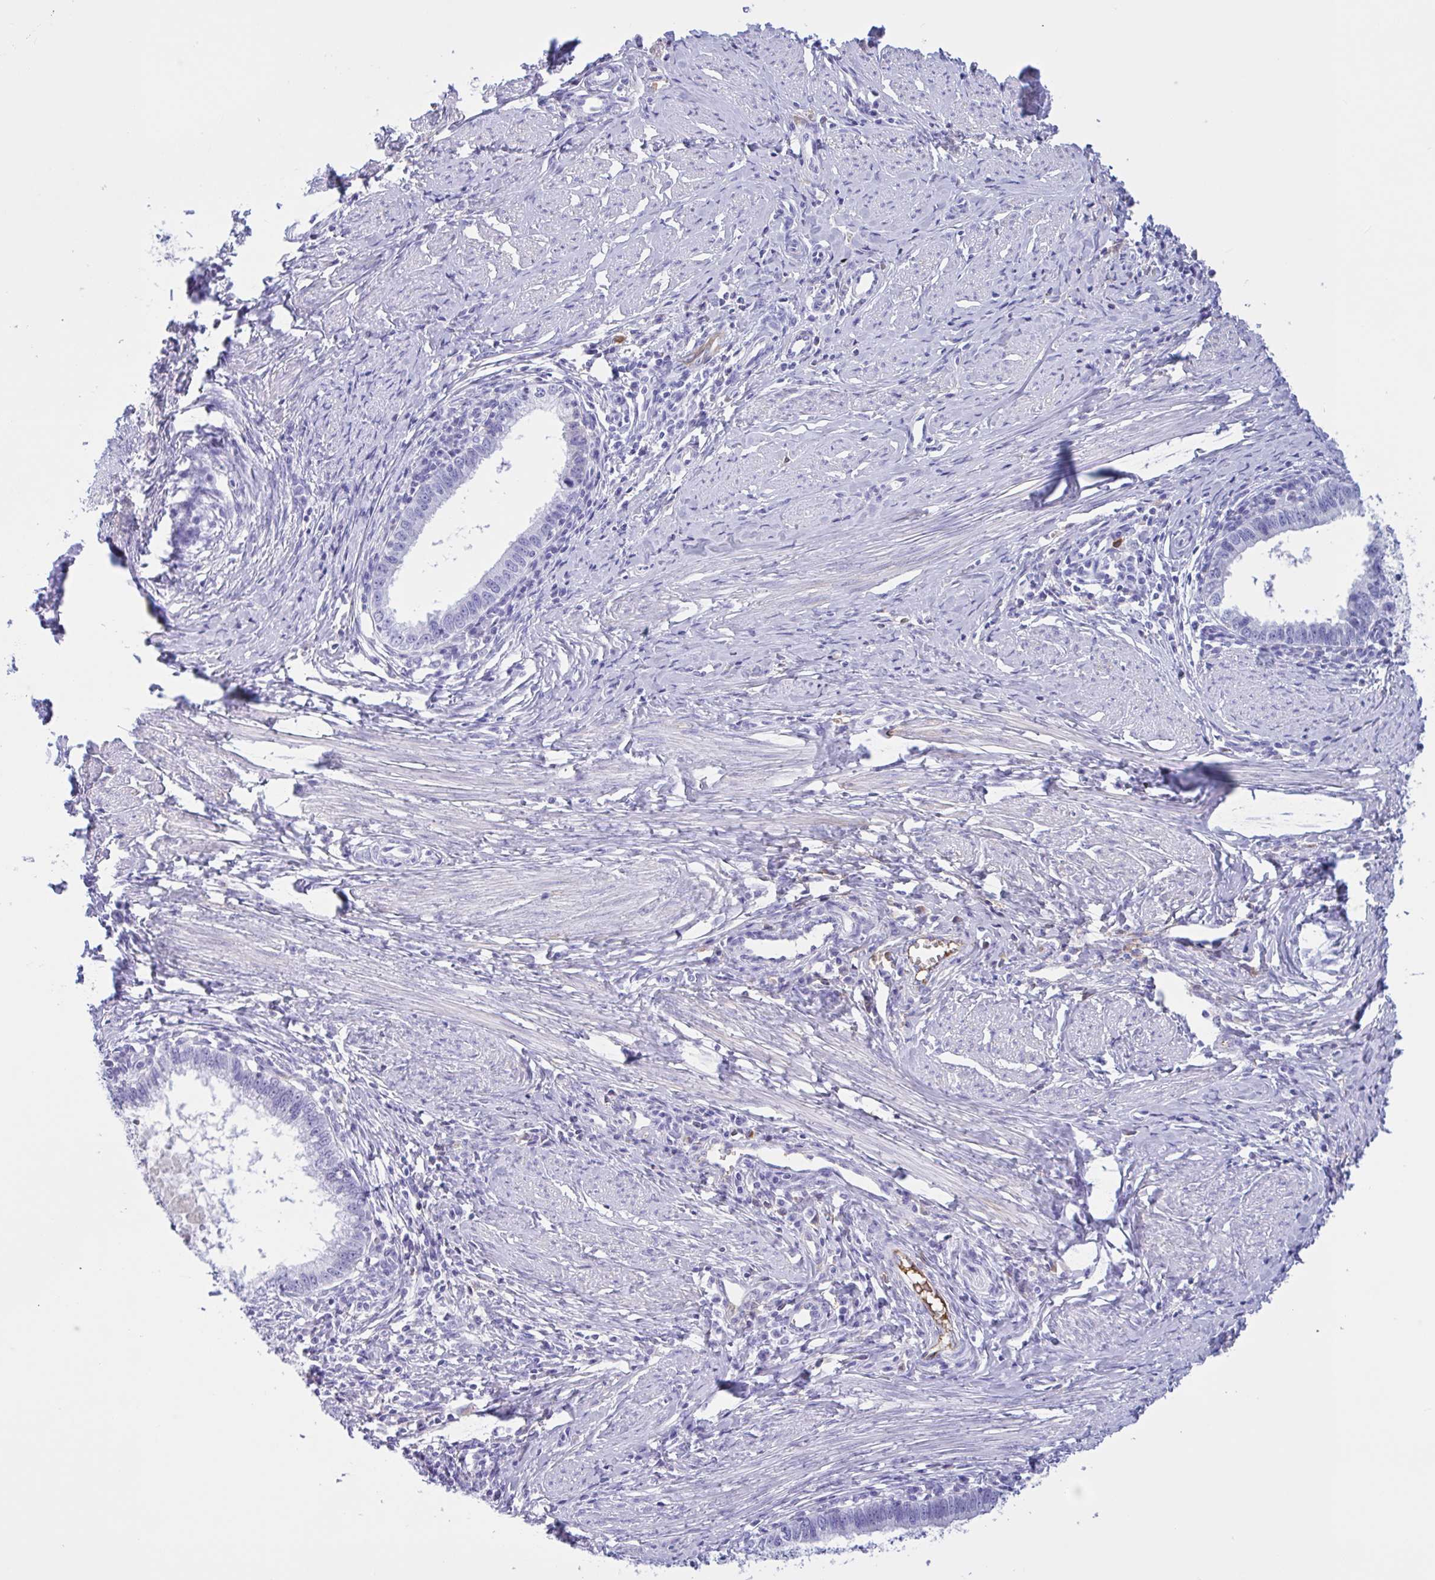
{"staining": {"intensity": "negative", "quantity": "none", "location": "none"}, "tissue": "cervical cancer", "cell_type": "Tumor cells", "image_type": "cancer", "snomed": [{"axis": "morphology", "description": "Adenocarcinoma, NOS"}, {"axis": "topography", "description": "Cervix"}], "caption": "Tumor cells show no significant protein expression in adenocarcinoma (cervical).", "gene": "LARGE2", "patient": {"sex": "female", "age": 36}}